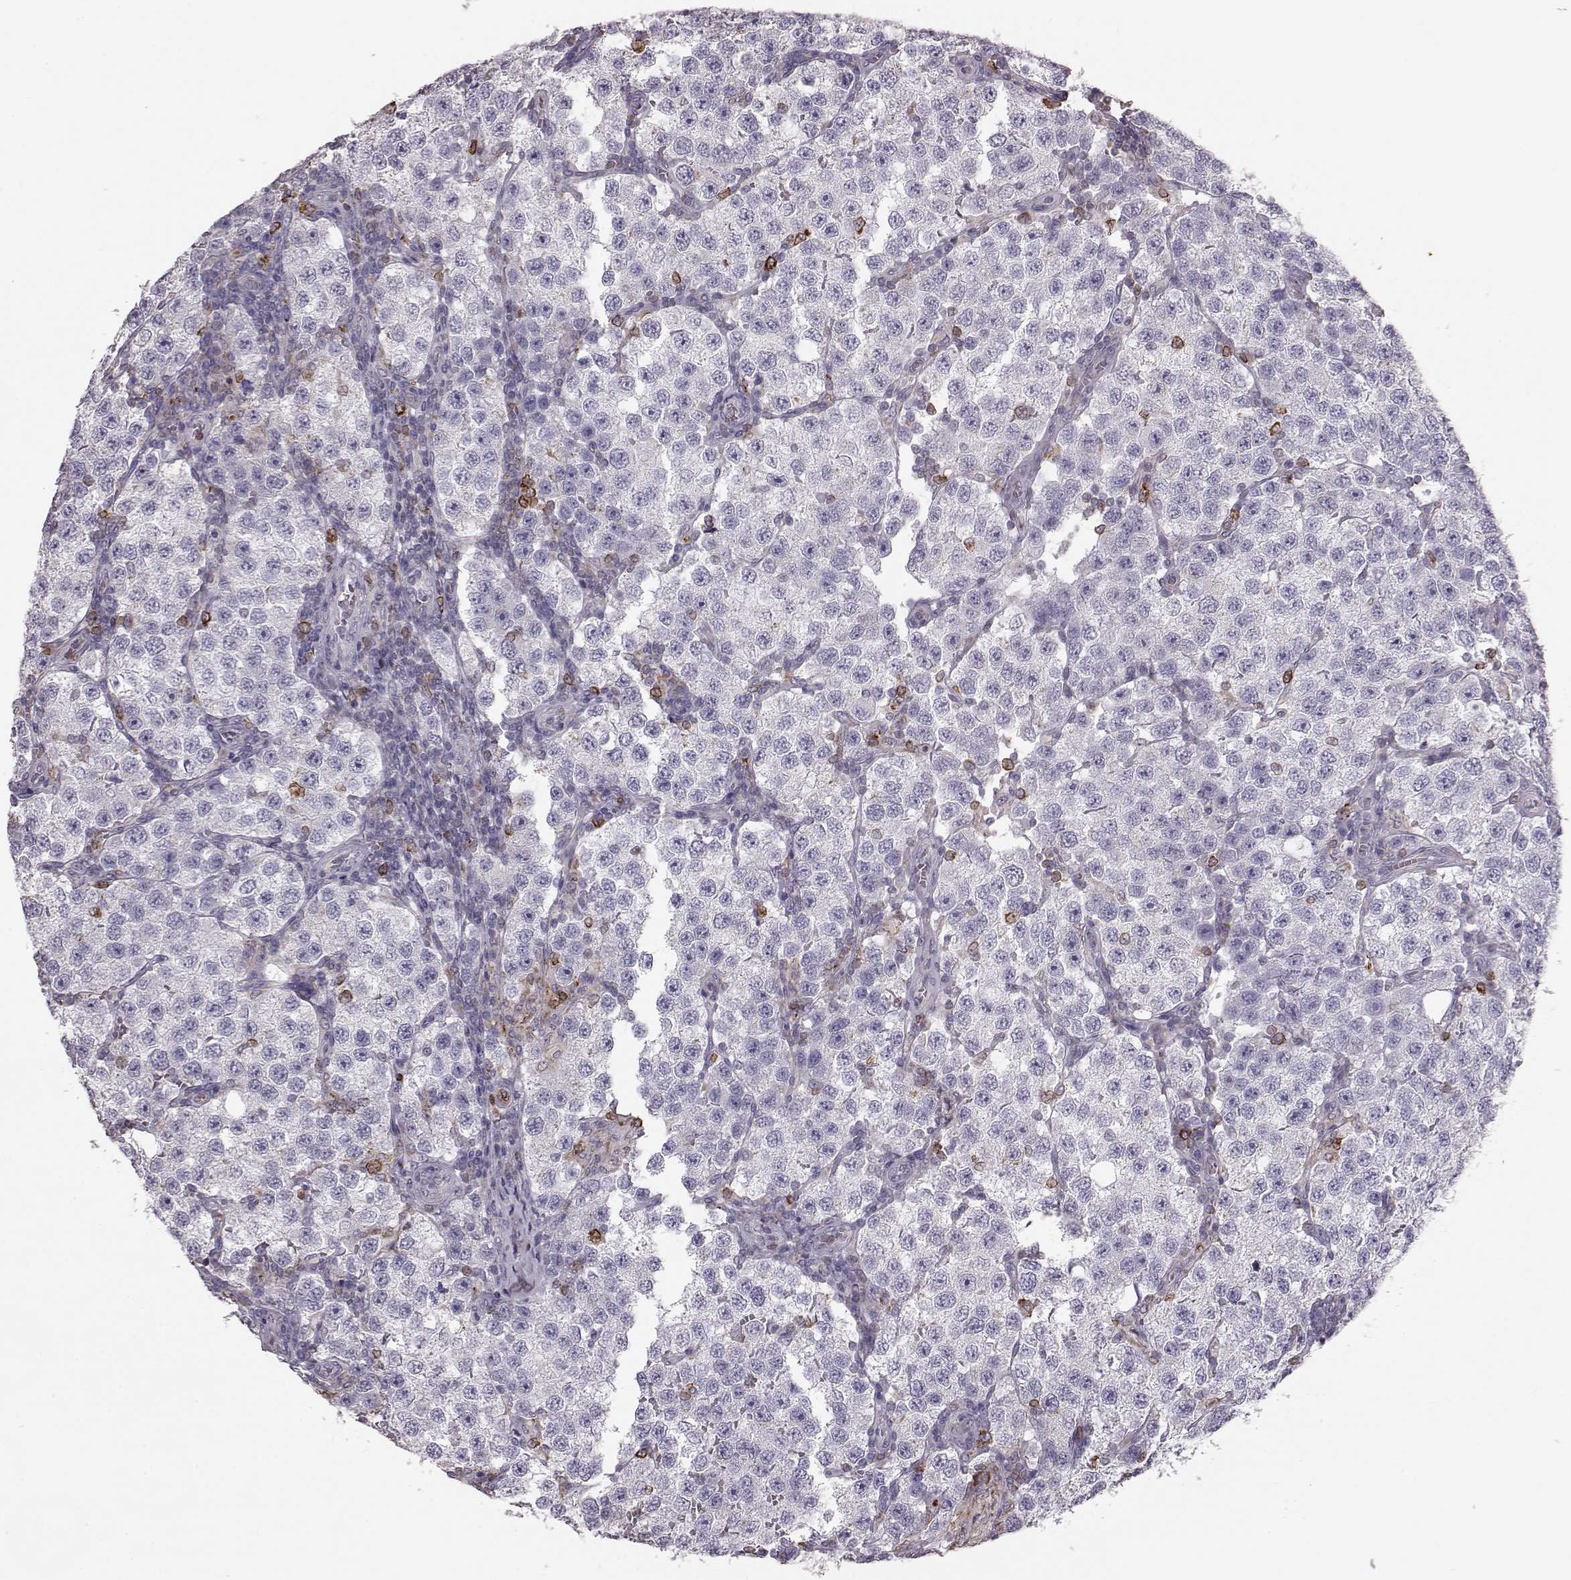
{"staining": {"intensity": "negative", "quantity": "none", "location": "none"}, "tissue": "testis cancer", "cell_type": "Tumor cells", "image_type": "cancer", "snomed": [{"axis": "morphology", "description": "Seminoma, NOS"}, {"axis": "topography", "description": "Testis"}], "caption": "High magnification brightfield microscopy of testis seminoma stained with DAB (brown) and counterstained with hematoxylin (blue): tumor cells show no significant expression.", "gene": "ELOVL5", "patient": {"sex": "male", "age": 37}}